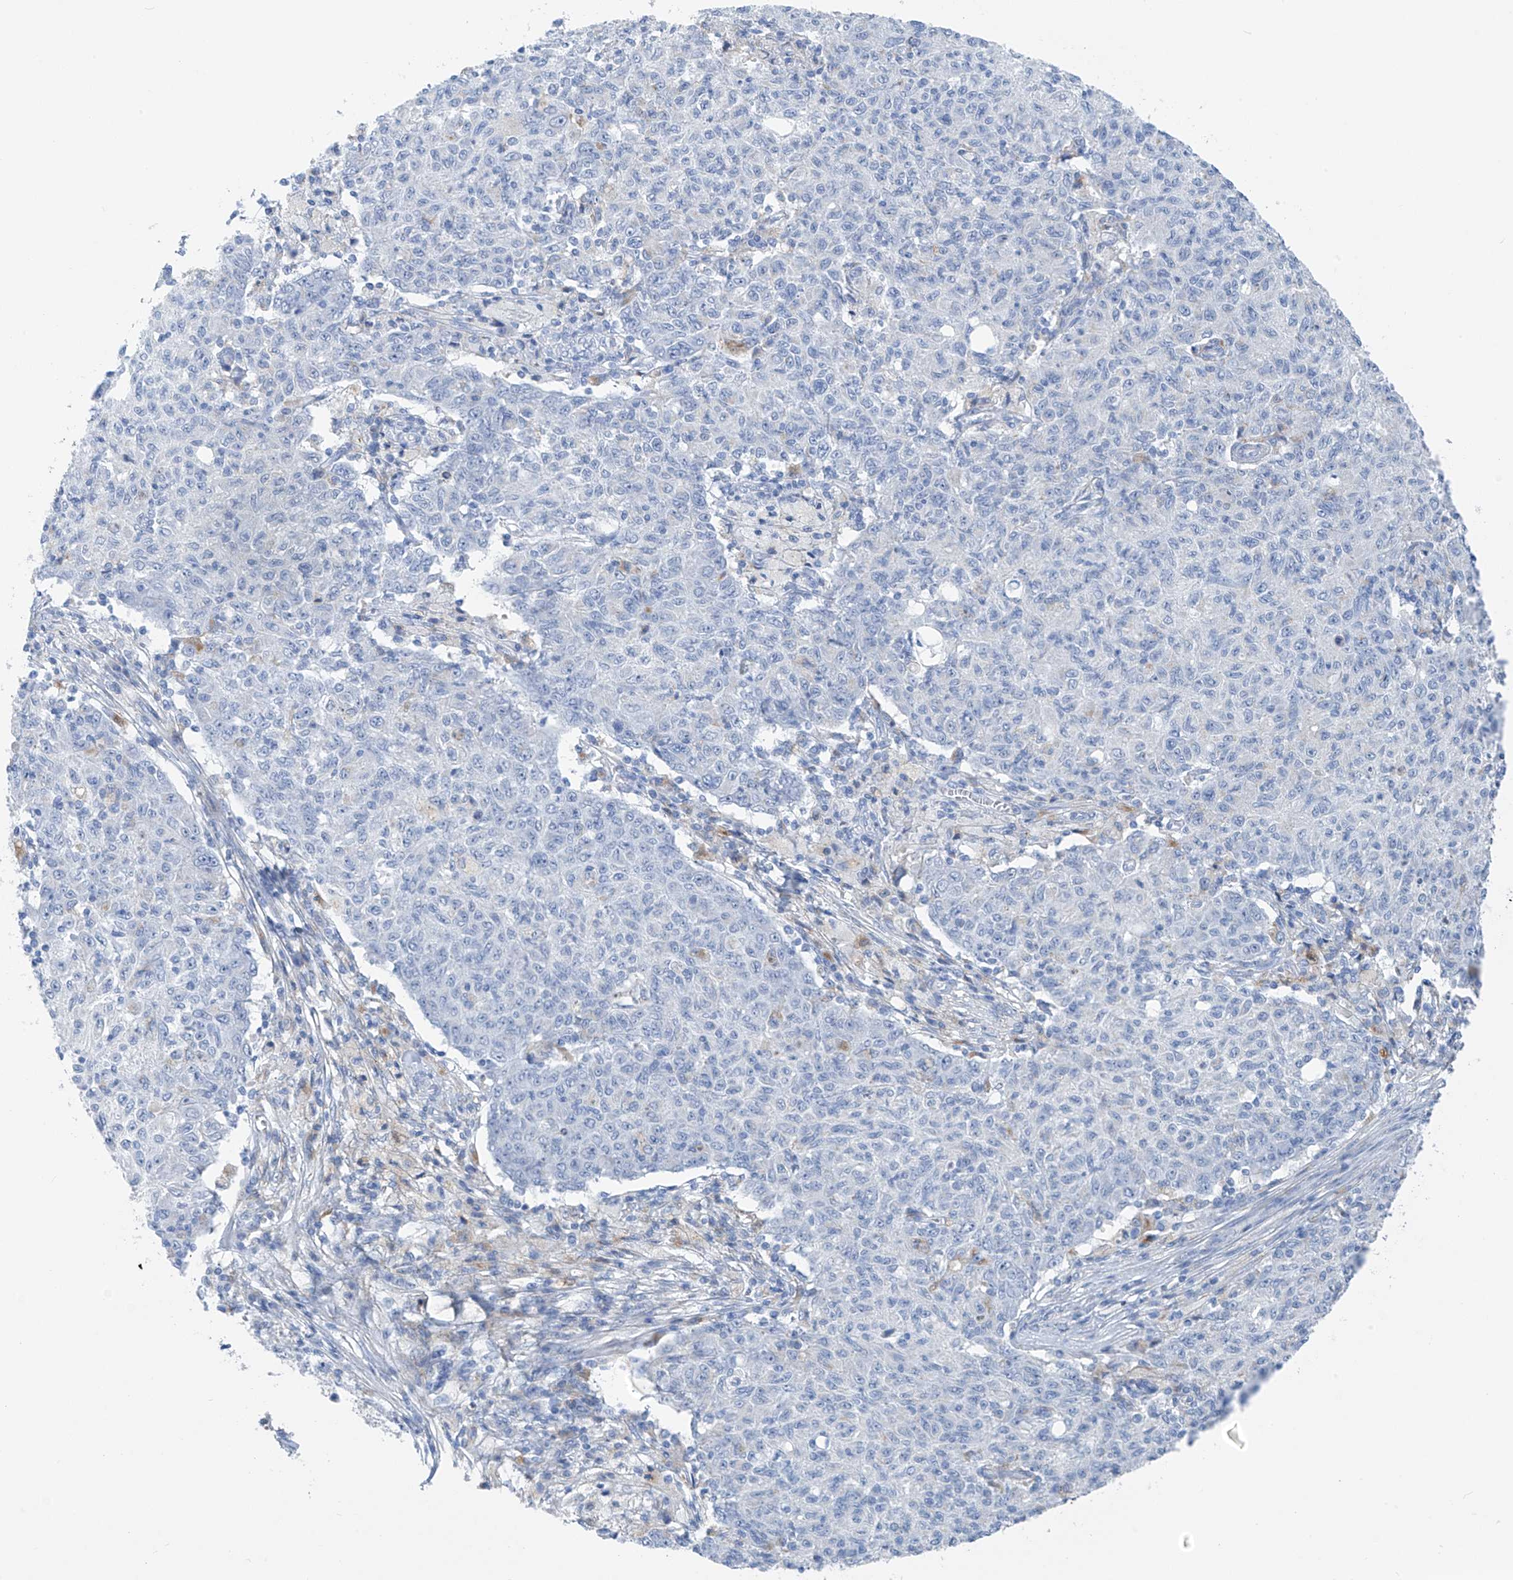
{"staining": {"intensity": "negative", "quantity": "none", "location": "none"}, "tissue": "ovarian cancer", "cell_type": "Tumor cells", "image_type": "cancer", "snomed": [{"axis": "morphology", "description": "Carcinoma, endometroid"}, {"axis": "topography", "description": "Ovary"}], "caption": "Immunohistochemistry of human ovarian cancer displays no expression in tumor cells.", "gene": "GLMP", "patient": {"sex": "female", "age": 42}}